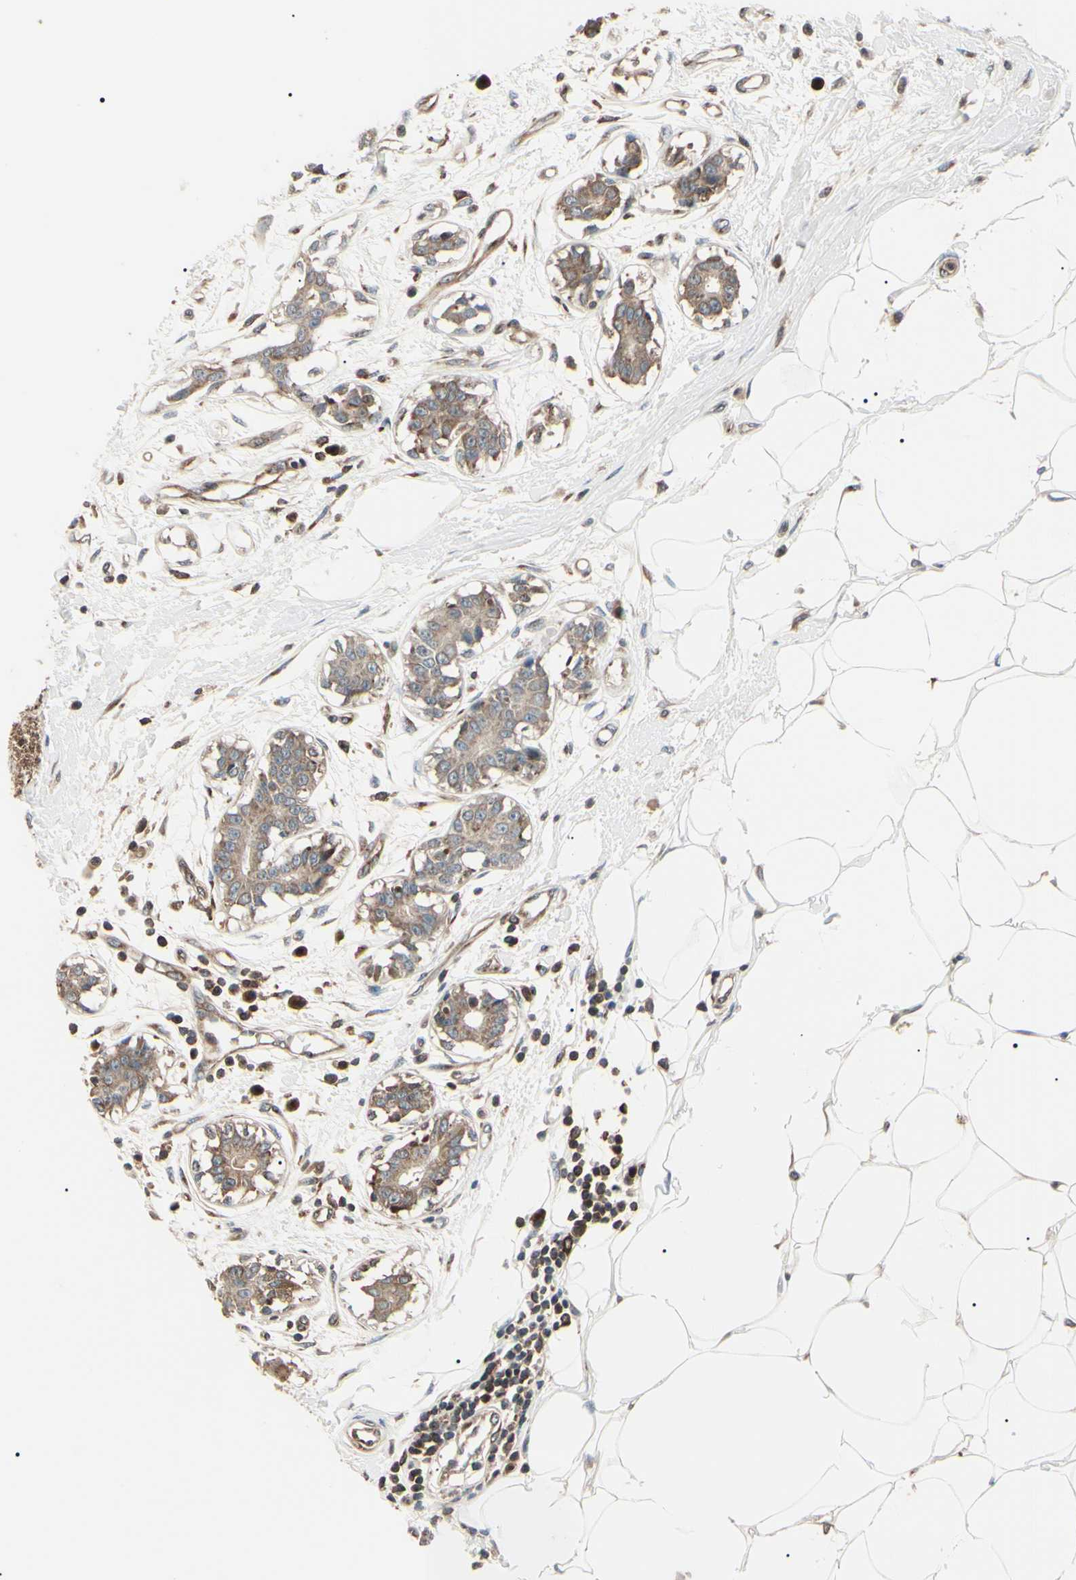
{"staining": {"intensity": "moderate", "quantity": "25%-75%", "location": "cytoplasmic/membranous"}, "tissue": "breast cancer", "cell_type": "Tumor cells", "image_type": "cancer", "snomed": [{"axis": "morphology", "description": "Duct carcinoma"}, {"axis": "topography", "description": "Breast"}], "caption": "IHC staining of breast cancer, which reveals medium levels of moderate cytoplasmic/membranous staining in about 25%-75% of tumor cells indicating moderate cytoplasmic/membranous protein positivity. The staining was performed using DAB (3,3'-diaminobenzidine) (brown) for protein detection and nuclei were counterstained in hematoxylin (blue).", "gene": "MAPRE1", "patient": {"sex": "female", "age": 40}}